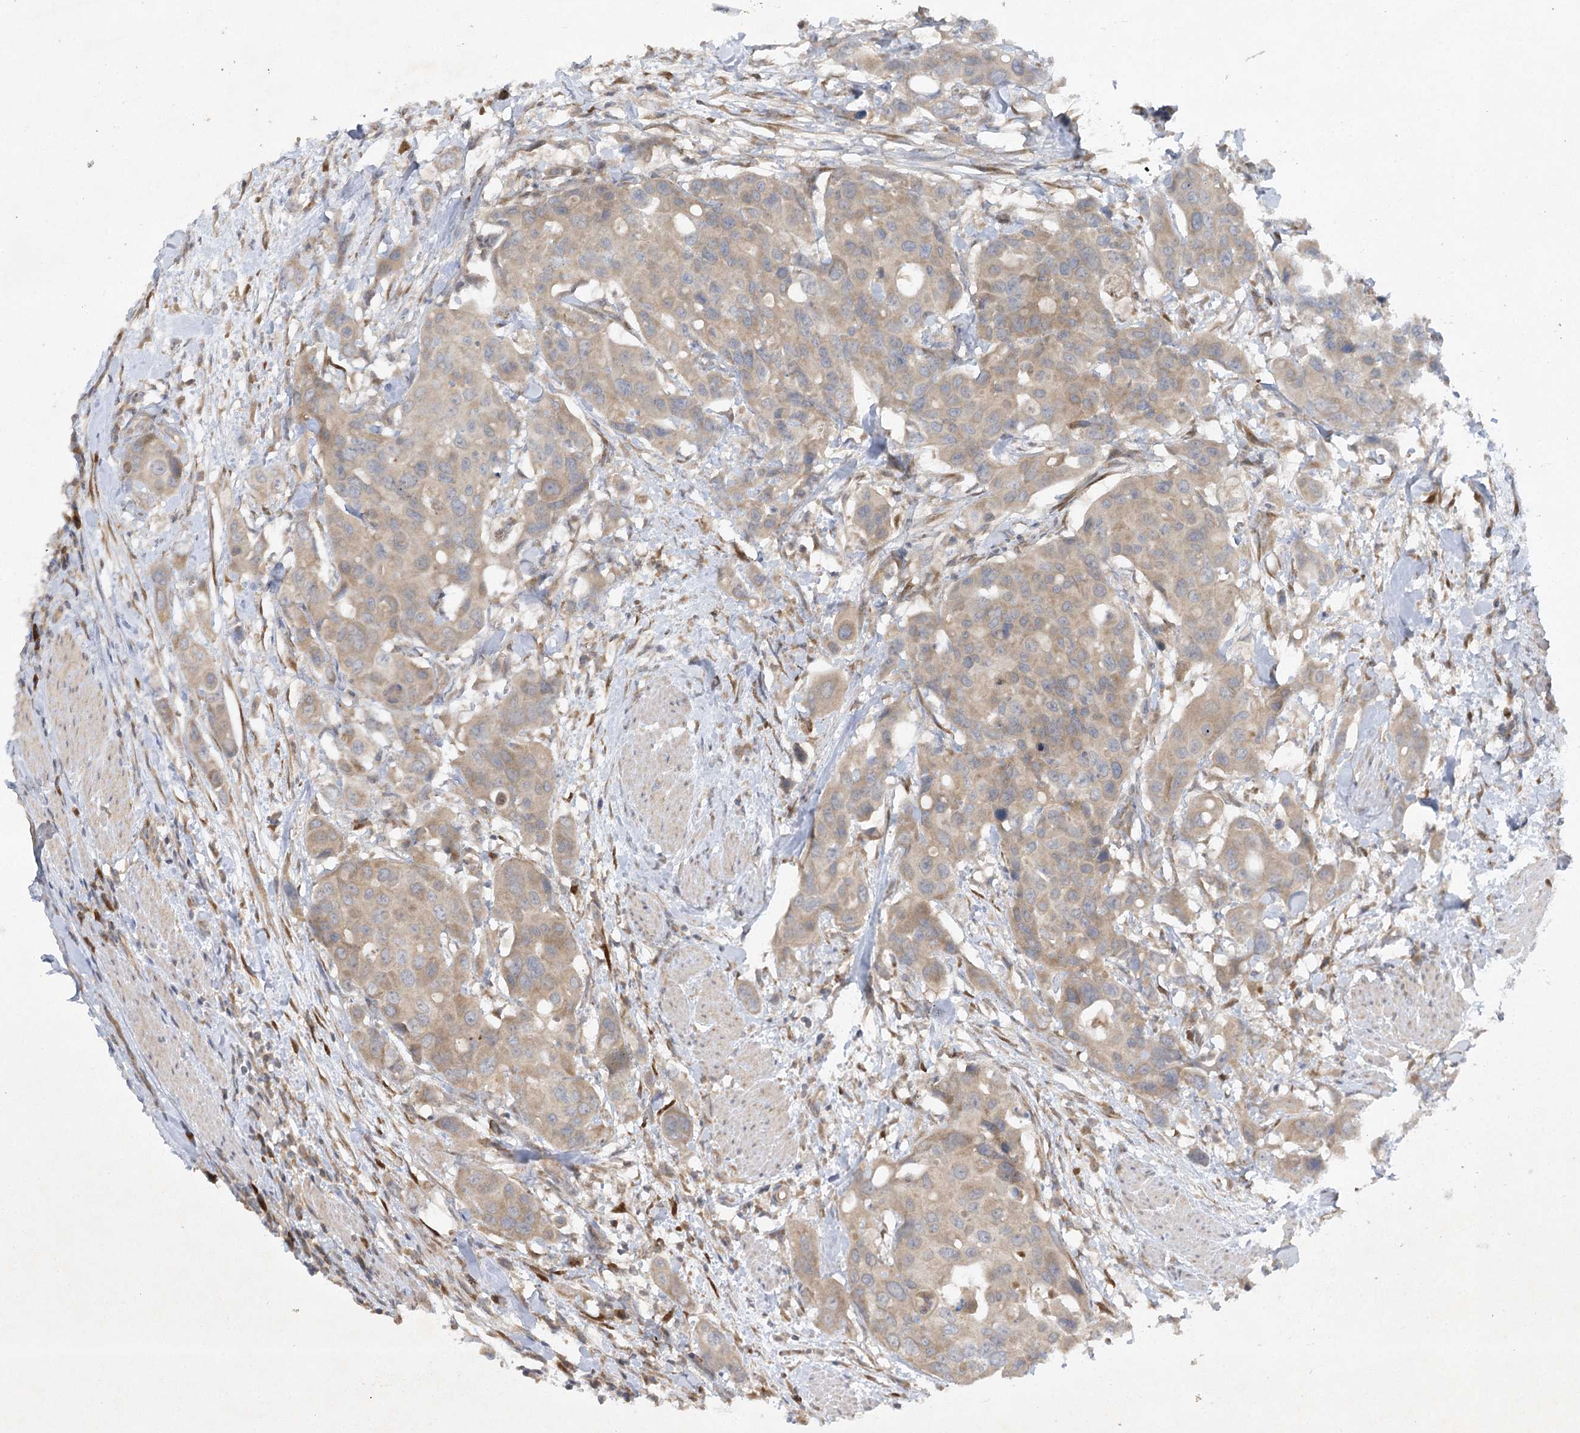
{"staining": {"intensity": "weak", "quantity": "25%-75%", "location": "cytoplasmic/membranous"}, "tissue": "colorectal cancer", "cell_type": "Tumor cells", "image_type": "cancer", "snomed": [{"axis": "morphology", "description": "Adenocarcinoma, NOS"}, {"axis": "topography", "description": "Colon"}], "caption": "This is an image of immunohistochemistry (IHC) staining of colorectal adenocarcinoma, which shows weak positivity in the cytoplasmic/membranous of tumor cells.", "gene": "TRAF3IP1", "patient": {"sex": "male", "age": 77}}